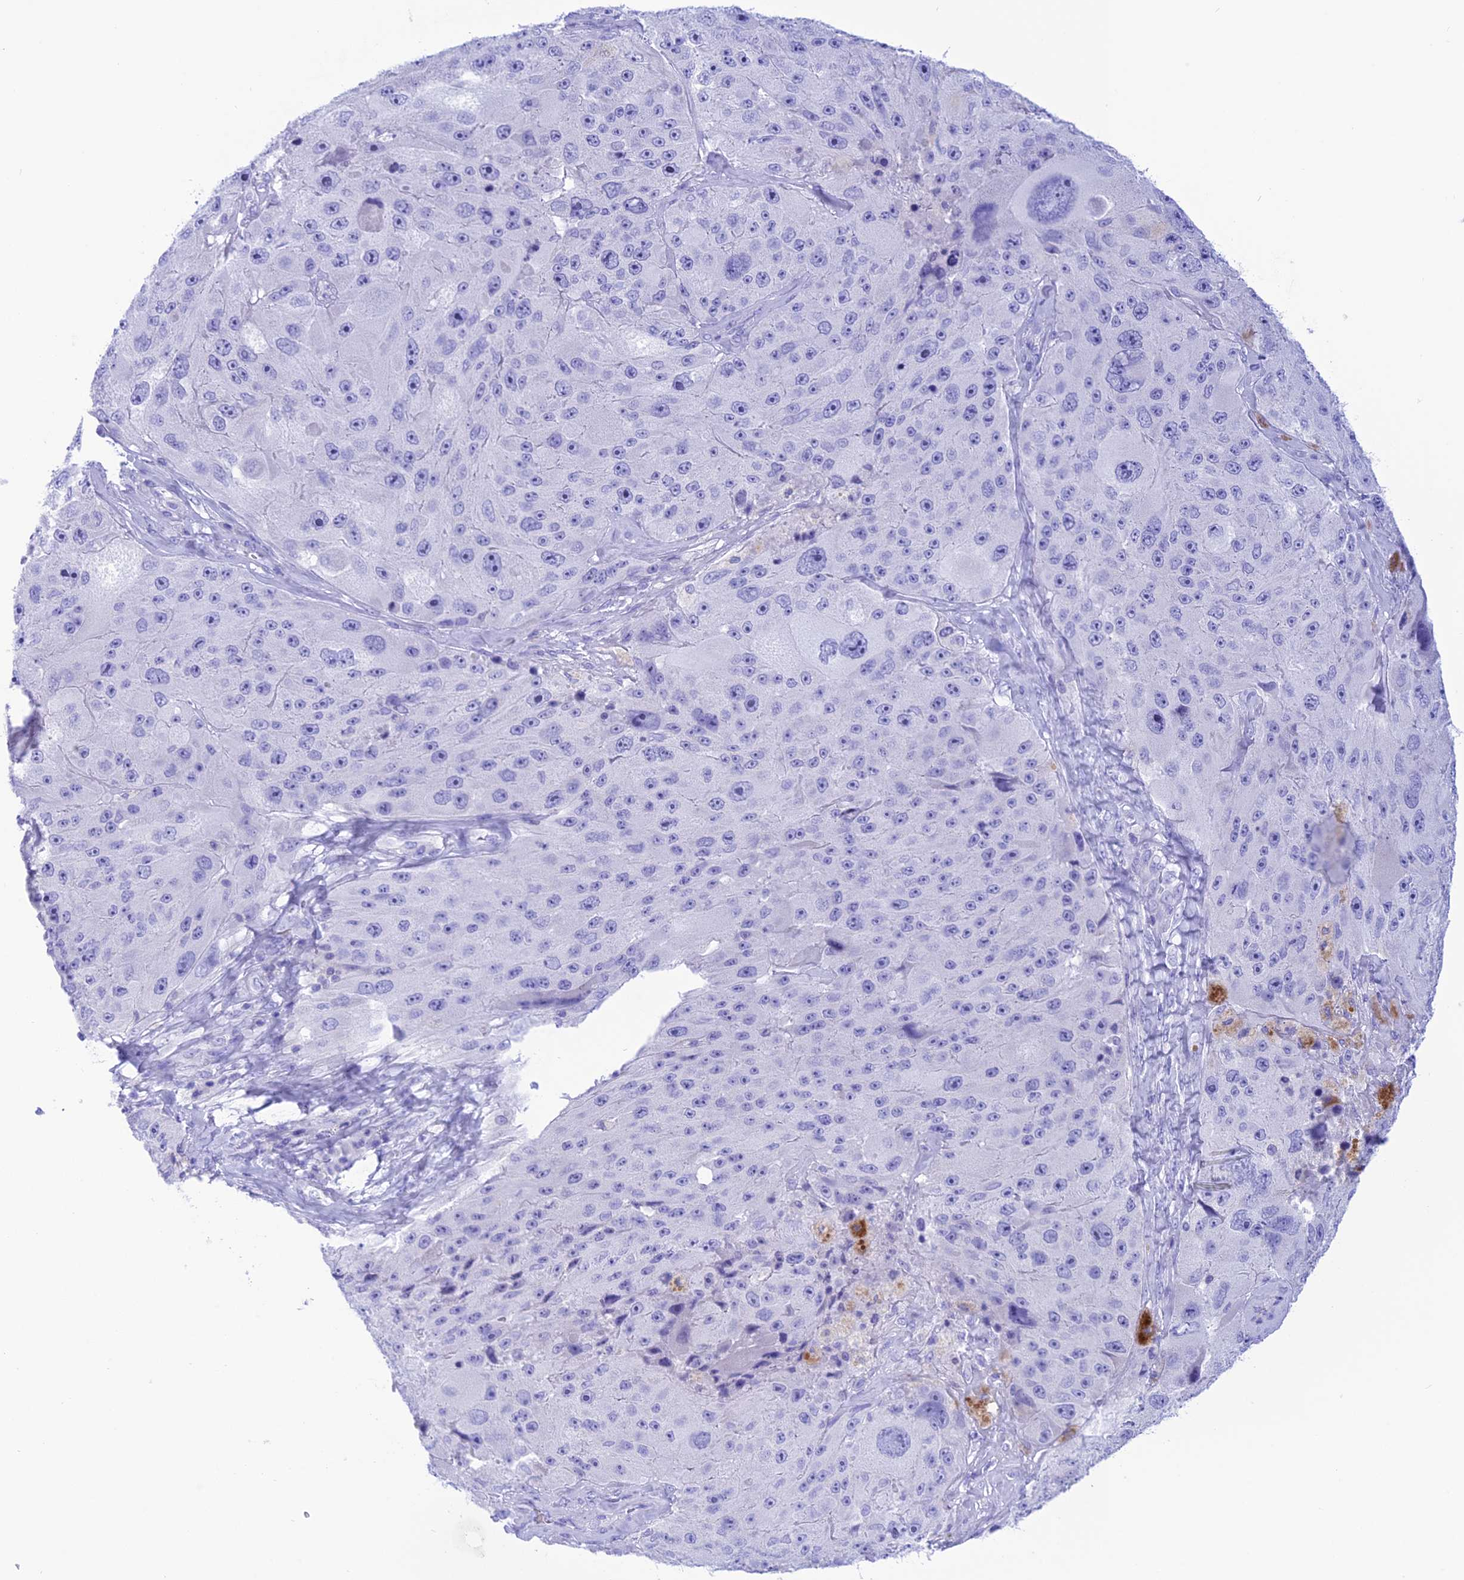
{"staining": {"intensity": "negative", "quantity": "none", "location": "none"}, "tissue": "melanoma", "cell_type": "Tumor cells", "image_type": "cancer", "snomed": [{"axis": "morphology", "description": "Malignant melanoma, Metastatic site"}, {"axis": "topography", "description": "Lymph node"}], "caption": "This is an immunohistochemistry (IHC) image of human malignant melanoma (metastatic site). There is no staining in tumor cells.", "gene": "GLYATL1", "patient": {"sex": "male", "age": 62}}